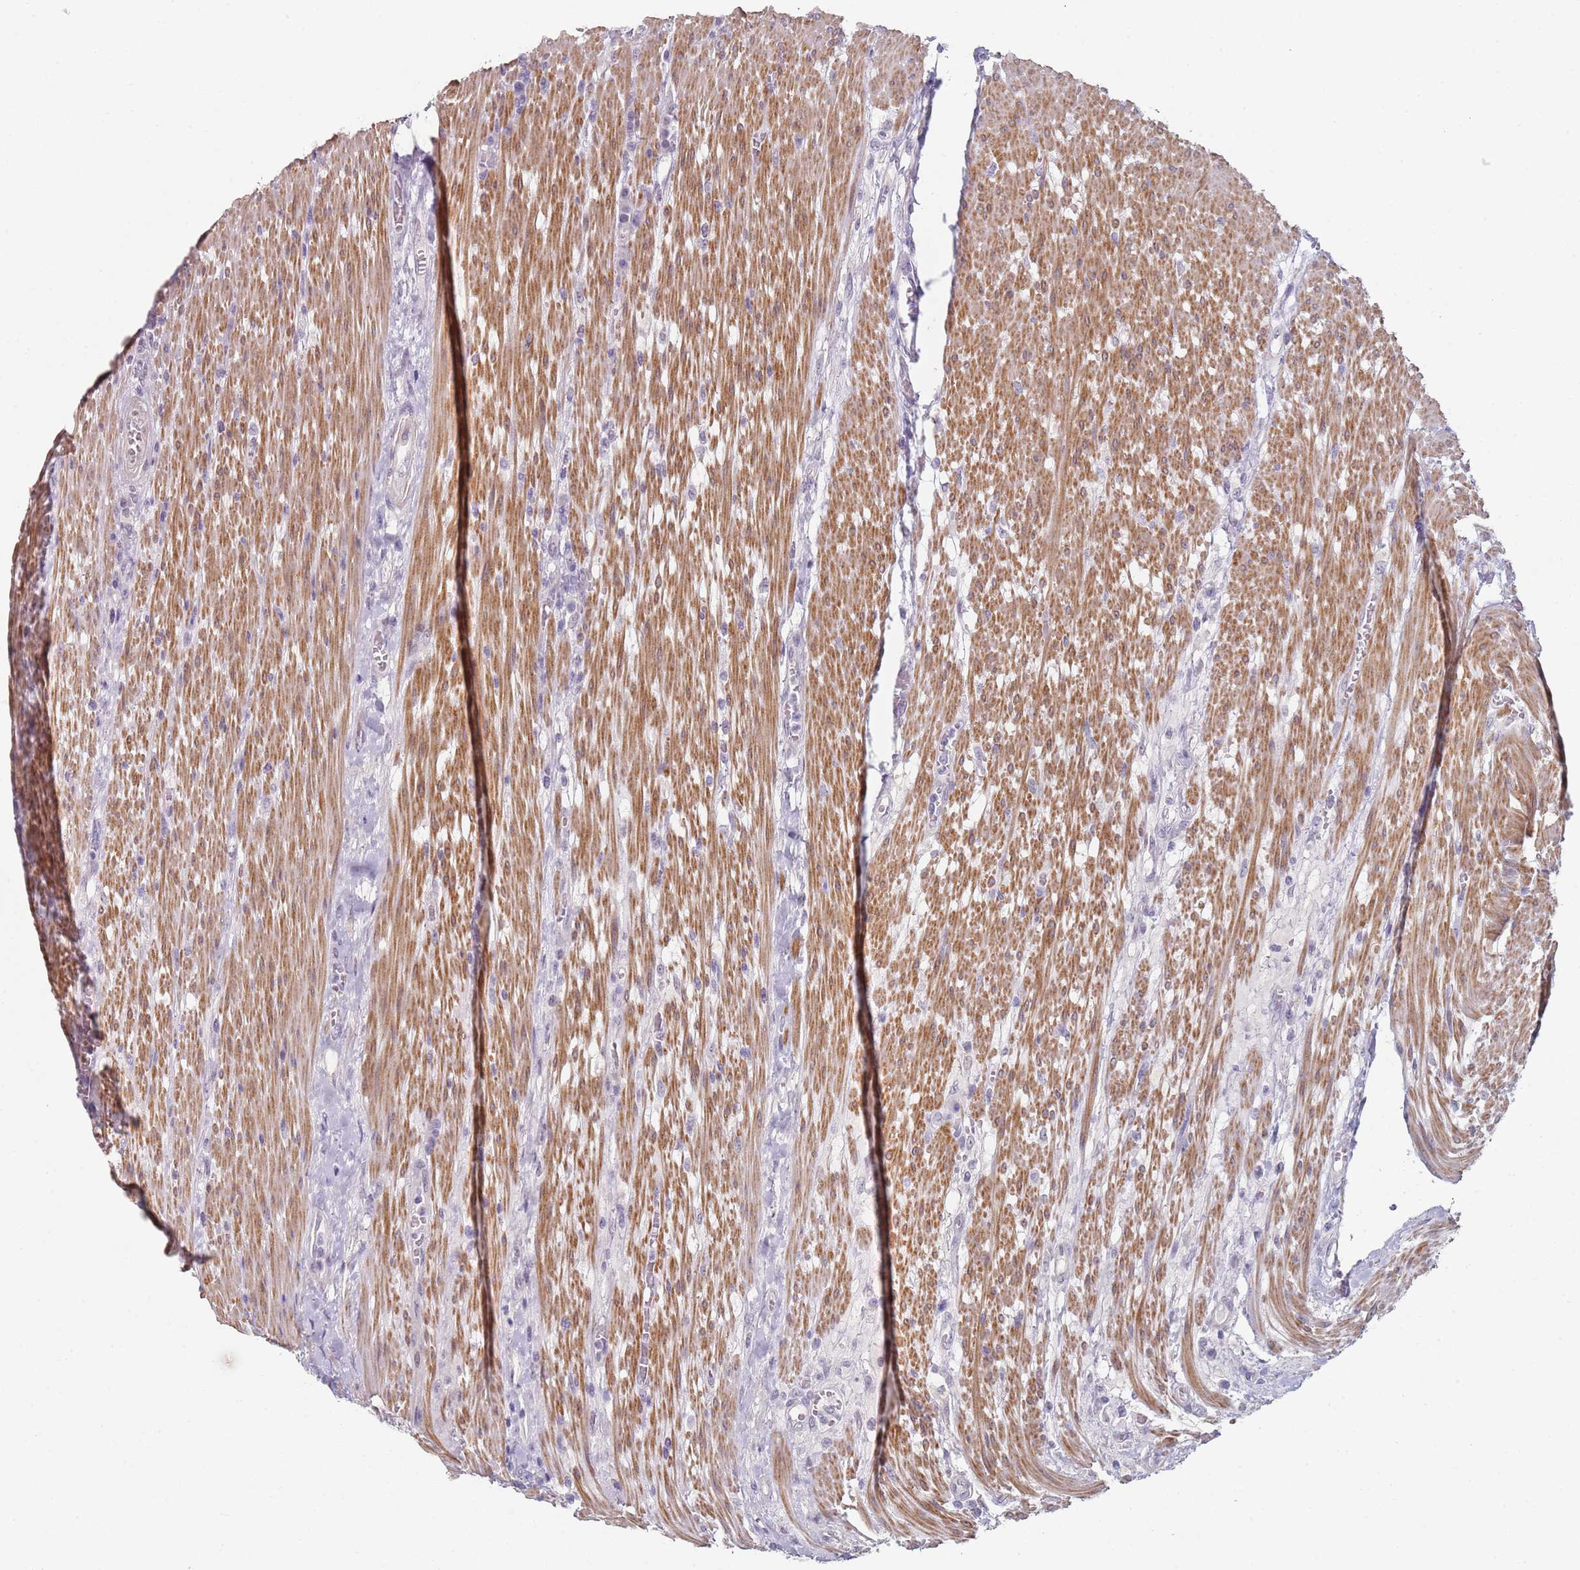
{"staining": {"intensity": "weak", "quantity": "<25%", "location": "nuclear"}, "tissue": "colorectal cancer", "cell_type": "Tumor cells", "image_type": "cancer", "snomed": [{"axis": "morphology", "description": "Adenocarcinoma, NOS"}, {"axis": "topography", "description": "Rectum"}], "caption": "A high-resolution photomicrograph shows immunohistochemistry (IHC) staining of colorectal adenocarcinoma, which exhibits no significant expression in tumor cells. (DAB (3,3'-diaminobenzidine) immunohistochemistry visualized using brightfield microscopy, high magnification).", "gene": "DNAH11", "patient": {"sex": "female", "age": 77}}